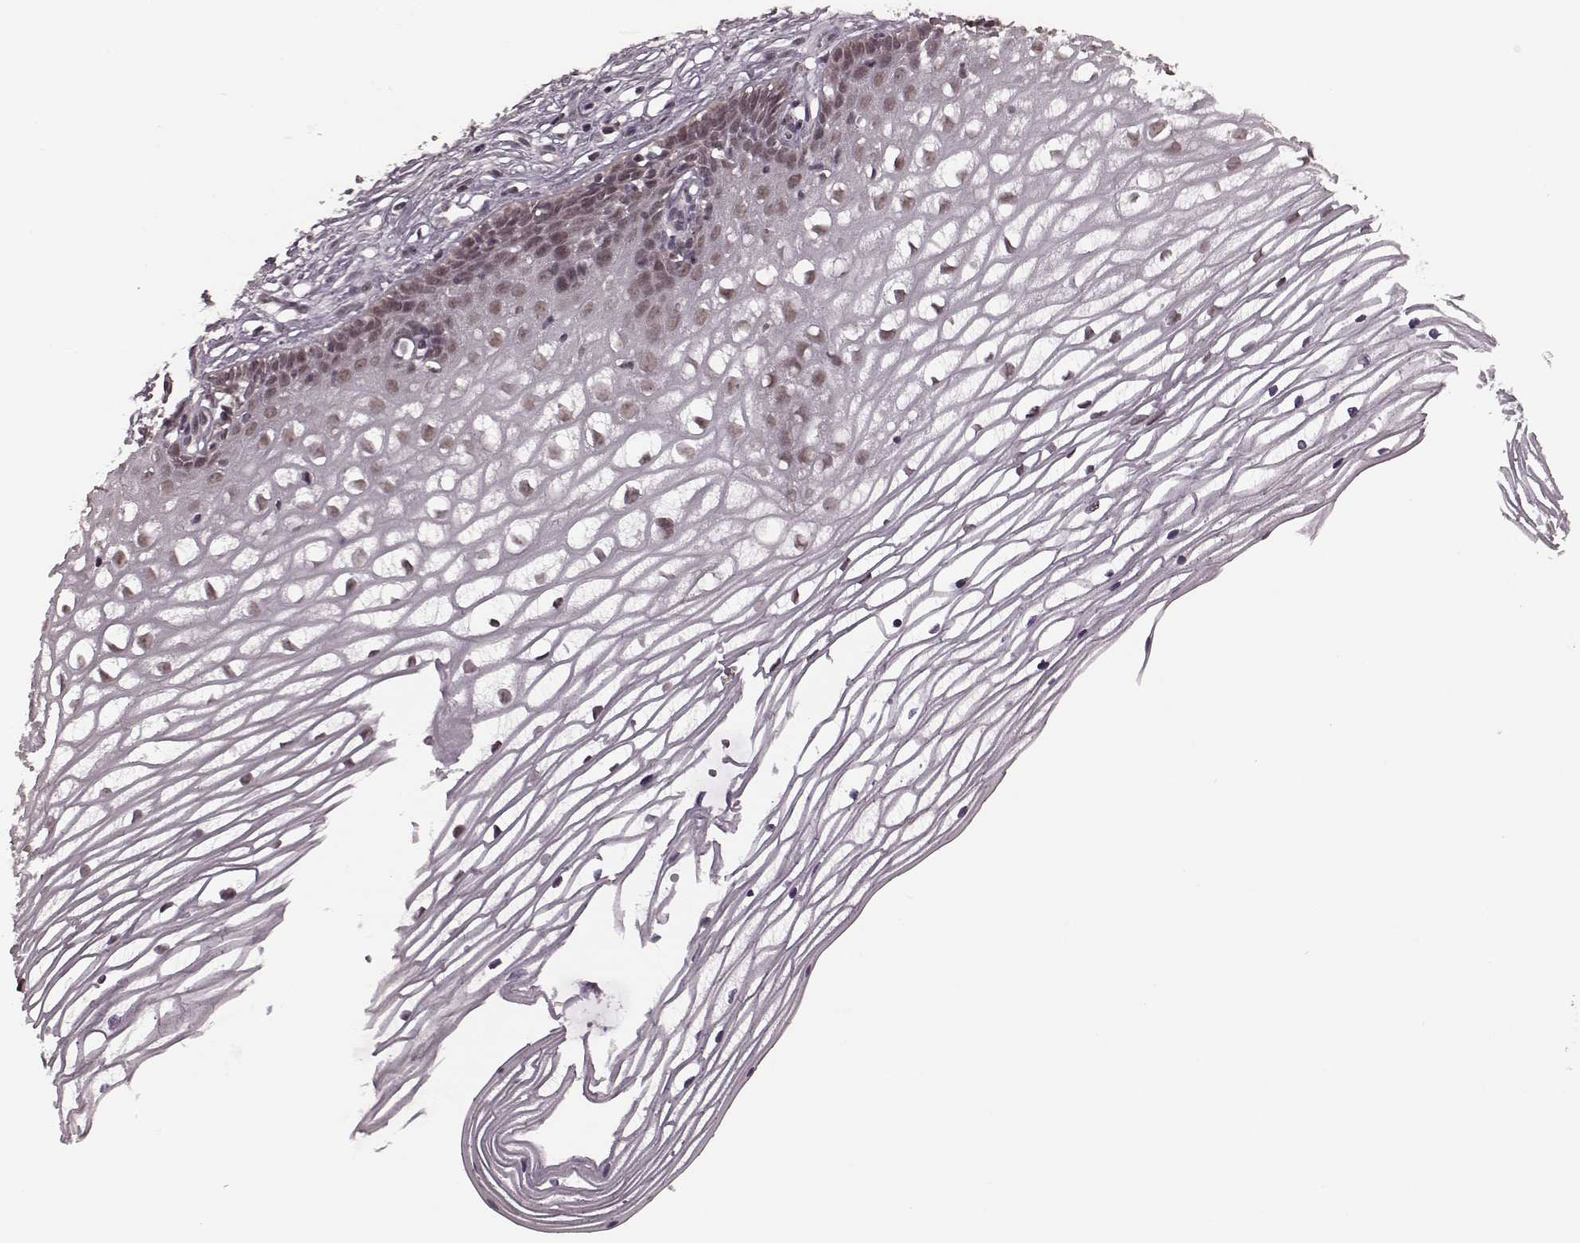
{"staining": {"intensity": "weak", "quantity": "<25%", "location": "nuclear"}, "tissue": "cervix", "cell_type": "Glandular cells", "image_type": "normal", "snomed": [{"axis": "morphology", "description": "Normal tissue, NOS"}, {"axis": "topography", "description": "Cervix"}], "caption": "Immunohistochemical staining of benign cervix demonstrates no significant positivity in glandular cells.", "gene": "PLCB4", "patient": {"sex": "female", "age": 40}}